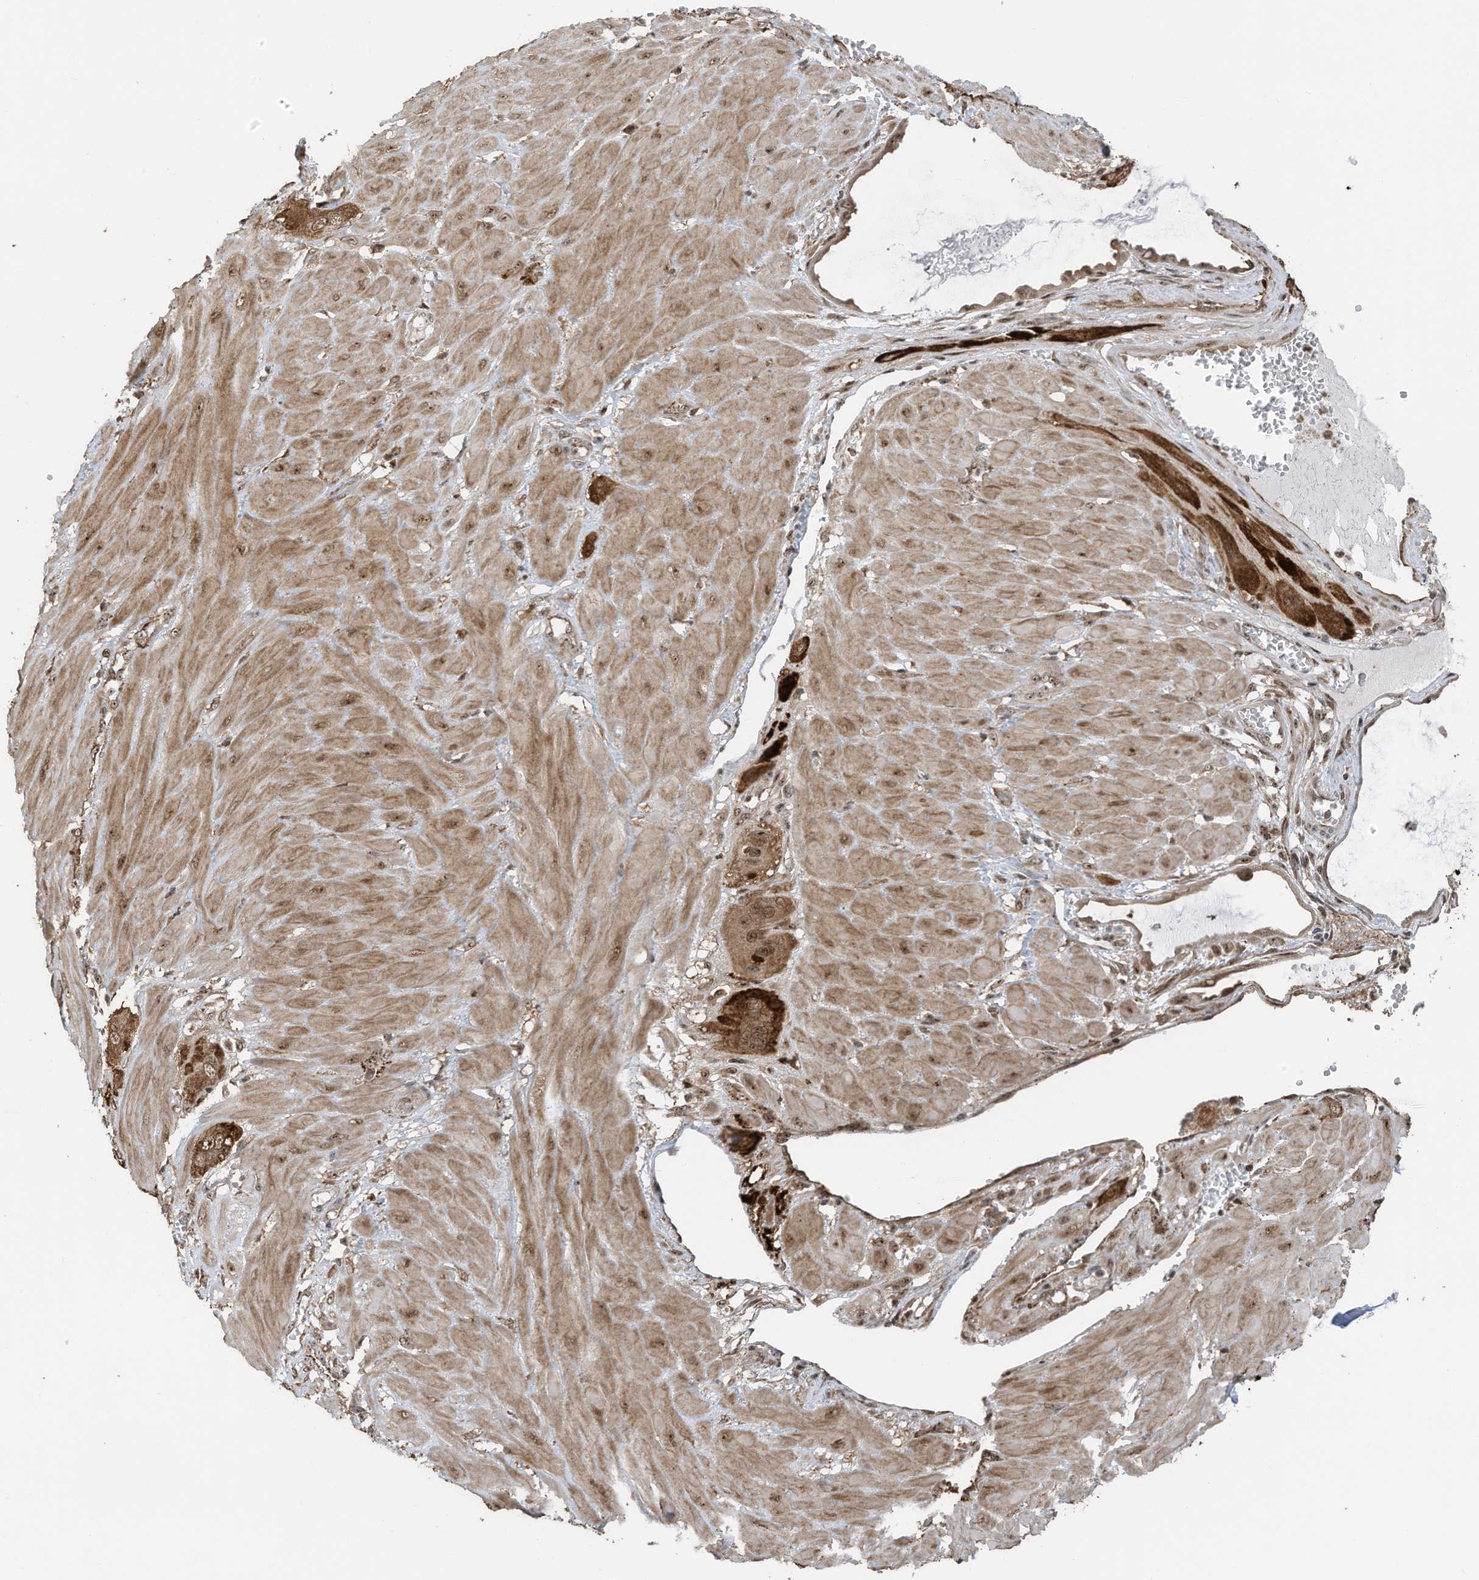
{"staining": {"intensity": "moderate", "quantity": ">75%", "location": "cytoplasmic/membranous,nuclear"}, "tissue": "cervical cancer", "cell_type": "Tumor cells", "image_type": "cancer", "snomed": [{"axis": "morphology", "description": "Squamous cell carcinoma, NOS"}, {"axis": "topography", "description": "Cervix"}], "caption": "This is an image of immunohistochemistry staining of cervical squamous cell carcinoma, which shows moderate staining in the cytoplasmic/membranous and nuclear of tumor cells.", "gene": "ERLEC1", "patient": {"sex": "female", "age": 34}}